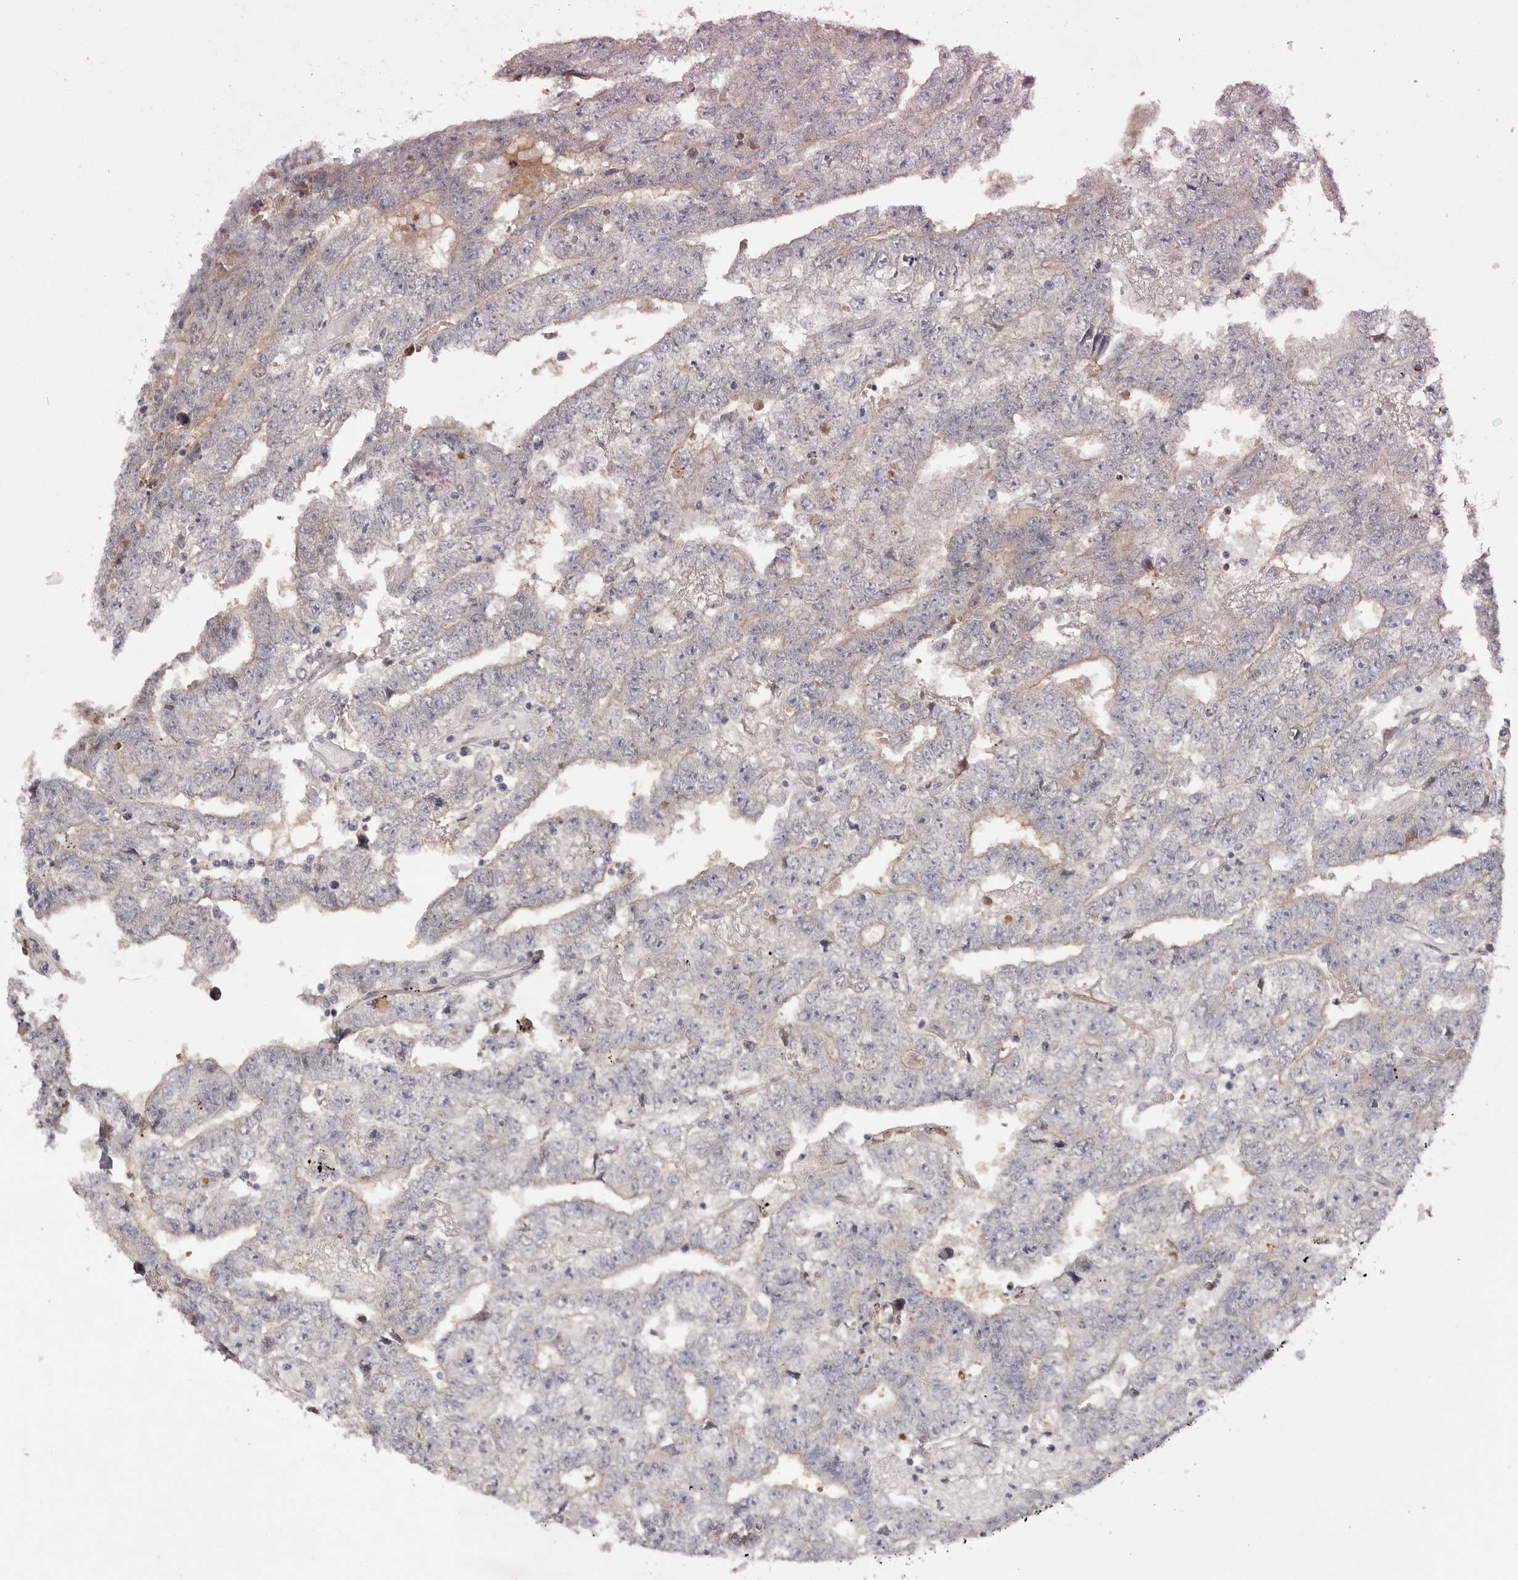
{"staining": {"intensity": "weak", "quantity": "<25%", "location": "cytoplasmic/membranous"}, "tissue": "testis cancer", "cell_type": "Tumor cells", "image_type": "cancer", "snomed": [{"axis": "morphology", "description": "Carcinoma, Embryonal, NOS"}, {"axis": "topography", "description": "Testis"}], "caption": "DAB (3,3'-diaminobenzidine) immunohistochemical staining of human testis embryonal carcinoma shows no significant expression in tumor cells.", "gene": "DOP1A", "patient": {"sex": "male", "age": 25}}